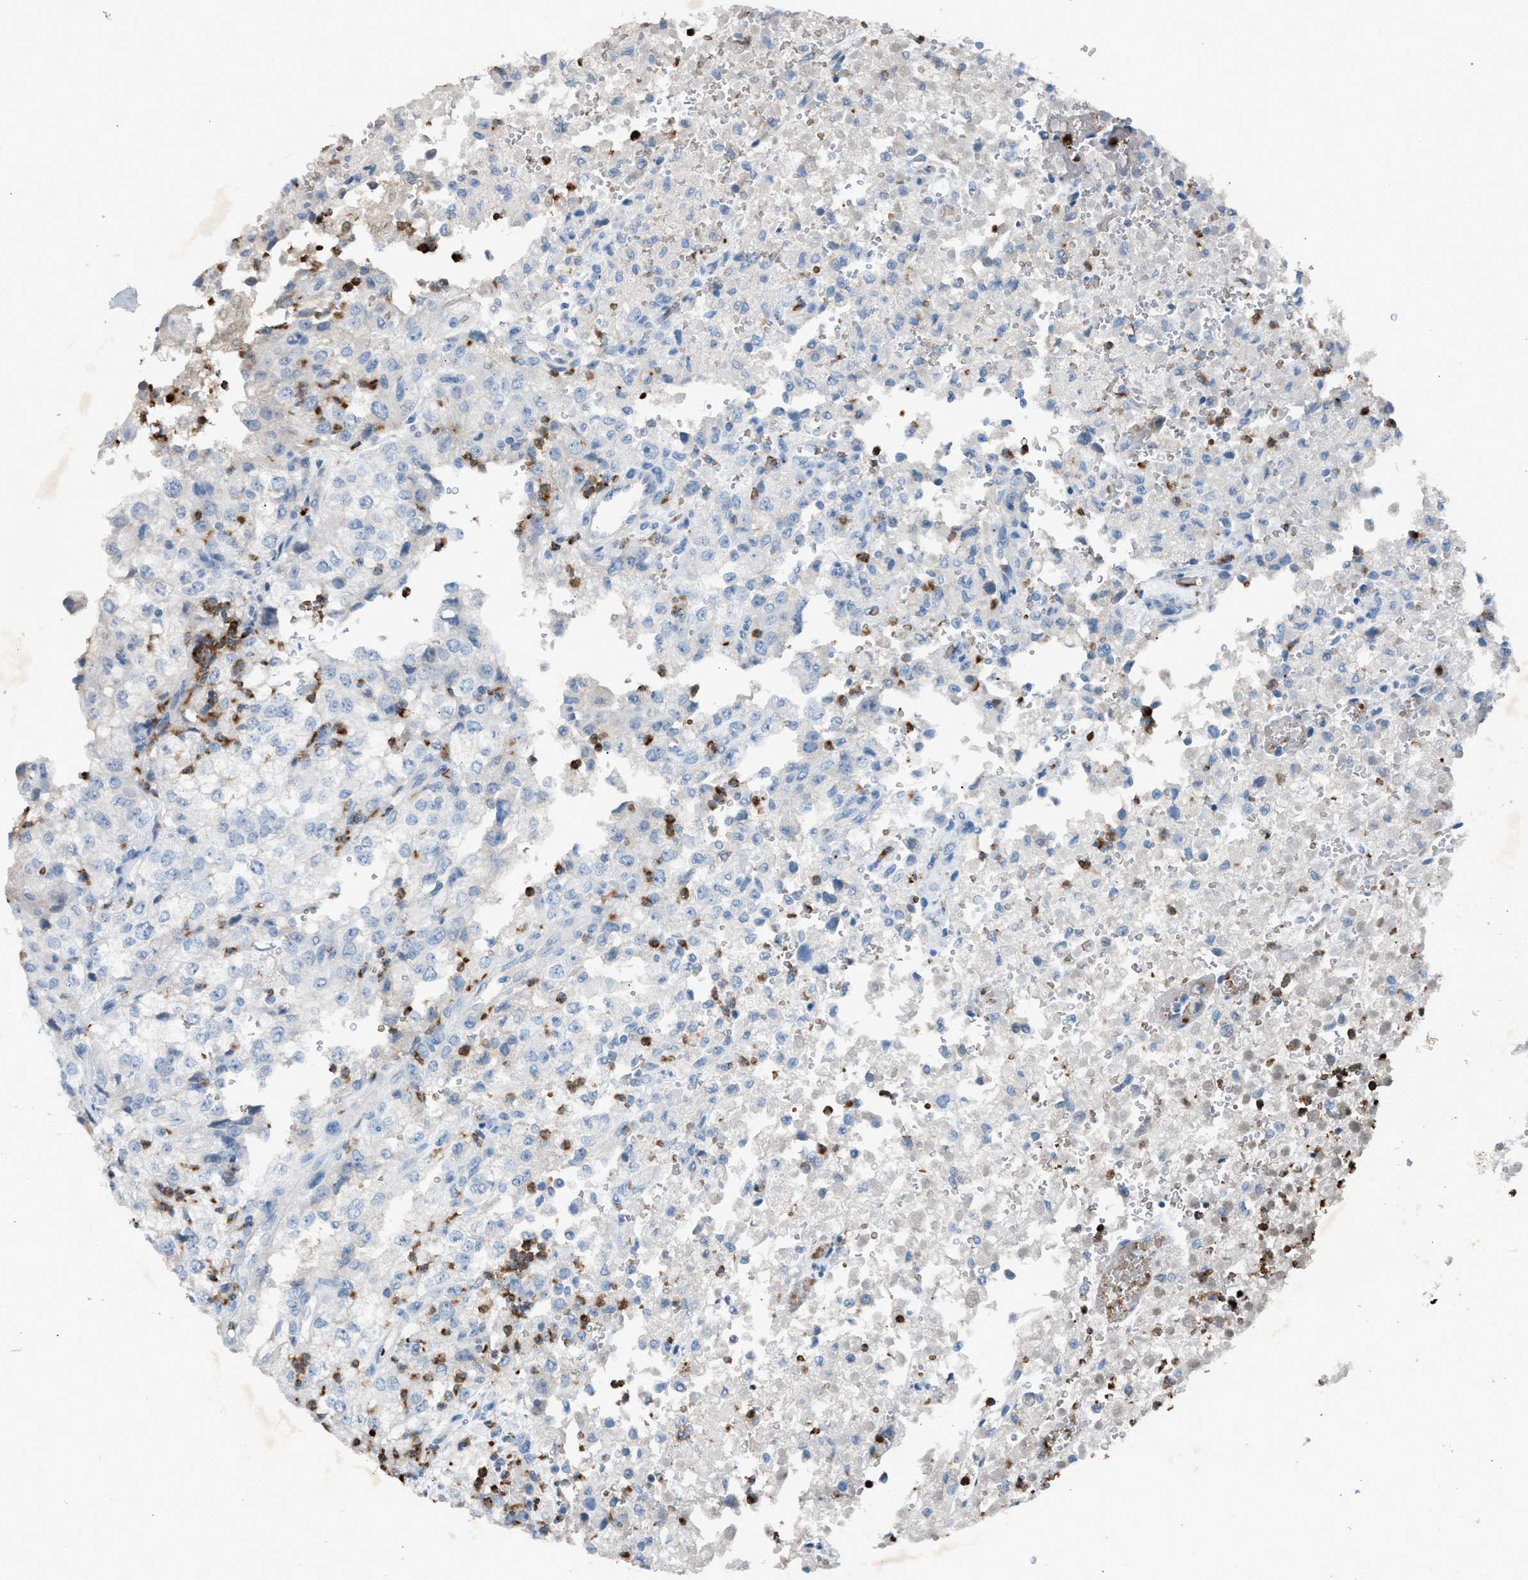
{"staining": {"intensity": "negative", "quantity": "none", "location": "none"}, "tissue": "renal cancer", "cell_type": "Tumor cells", "image_type": "cancer", "snomed": [{"axis": "morphology", "description": "Adenocarcinoma, NOS"}, {"axis": "topography", "description": "Kidney"}], "caption": "High power microscopy histopathology image of an immunohistochemistry (IHC) photomicrograph of adenocarcinoma (renal), revealing no significant expression in tumor cells. (DAB IHC visualized using brightfield microscopy, high magnification).", "gene": "CFAP77", "patient": {"sex": "female", "age": 54}}